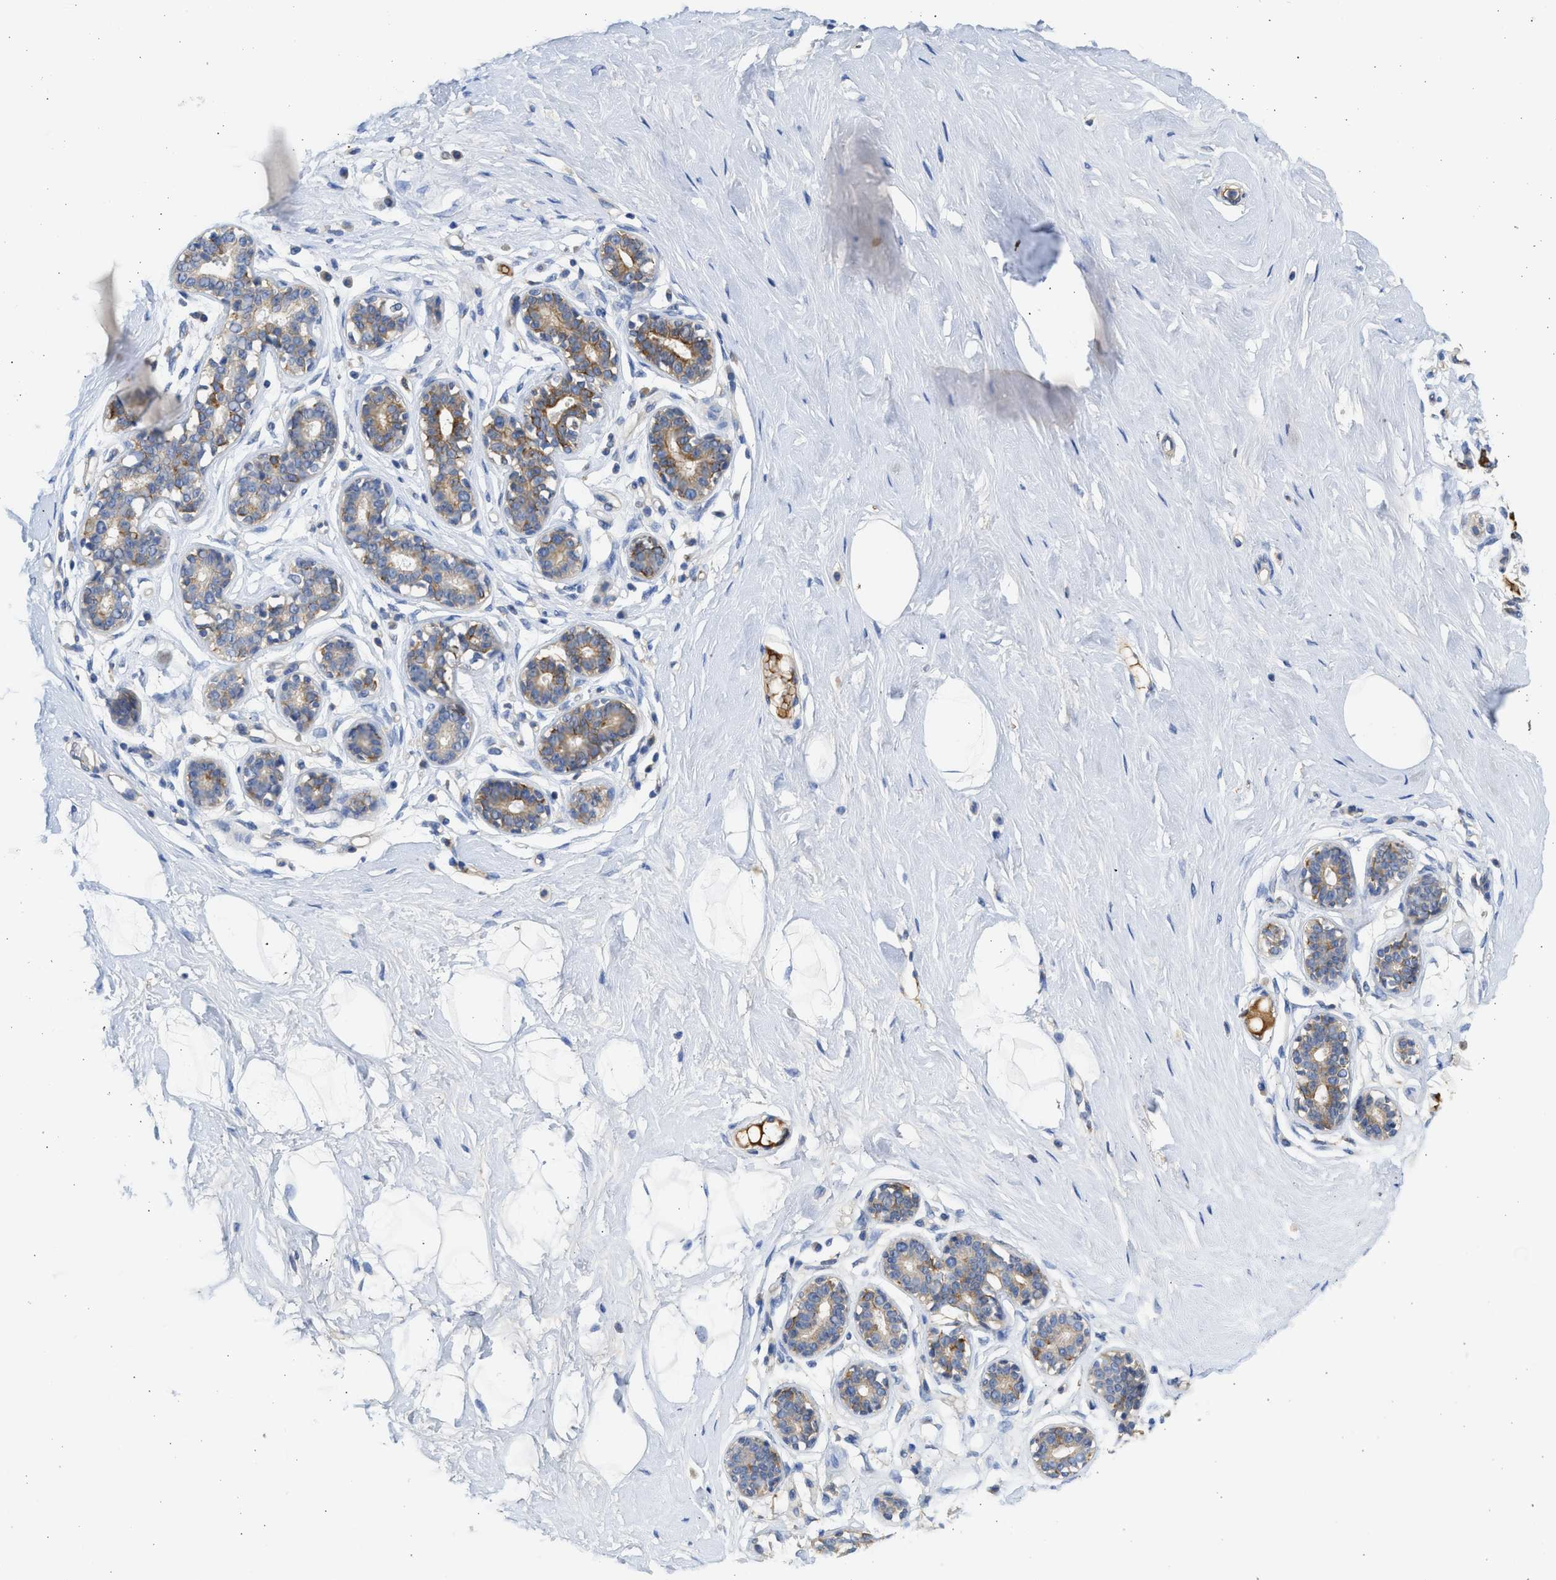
{"staining": {"intensity": "negative", "quantity": "none", "location": "none"}, "tissue": "breast", "cell_type": "Adipocytes", "image_type": "normal", "snomed": [{"axis": "morphology", "description": "Normal tissue, NOS"}, {"axis": "topography", "description": "Breast"}], "caption": "DAB immunohistochemical staining of normal breast exhibits no significant expression in adipocytes. (DAB immunohistochemistry visualized using brightfield microscopy, high magnification).", "gene": "CSRNP2", "patient": {"sex": "female", "age": 23}}